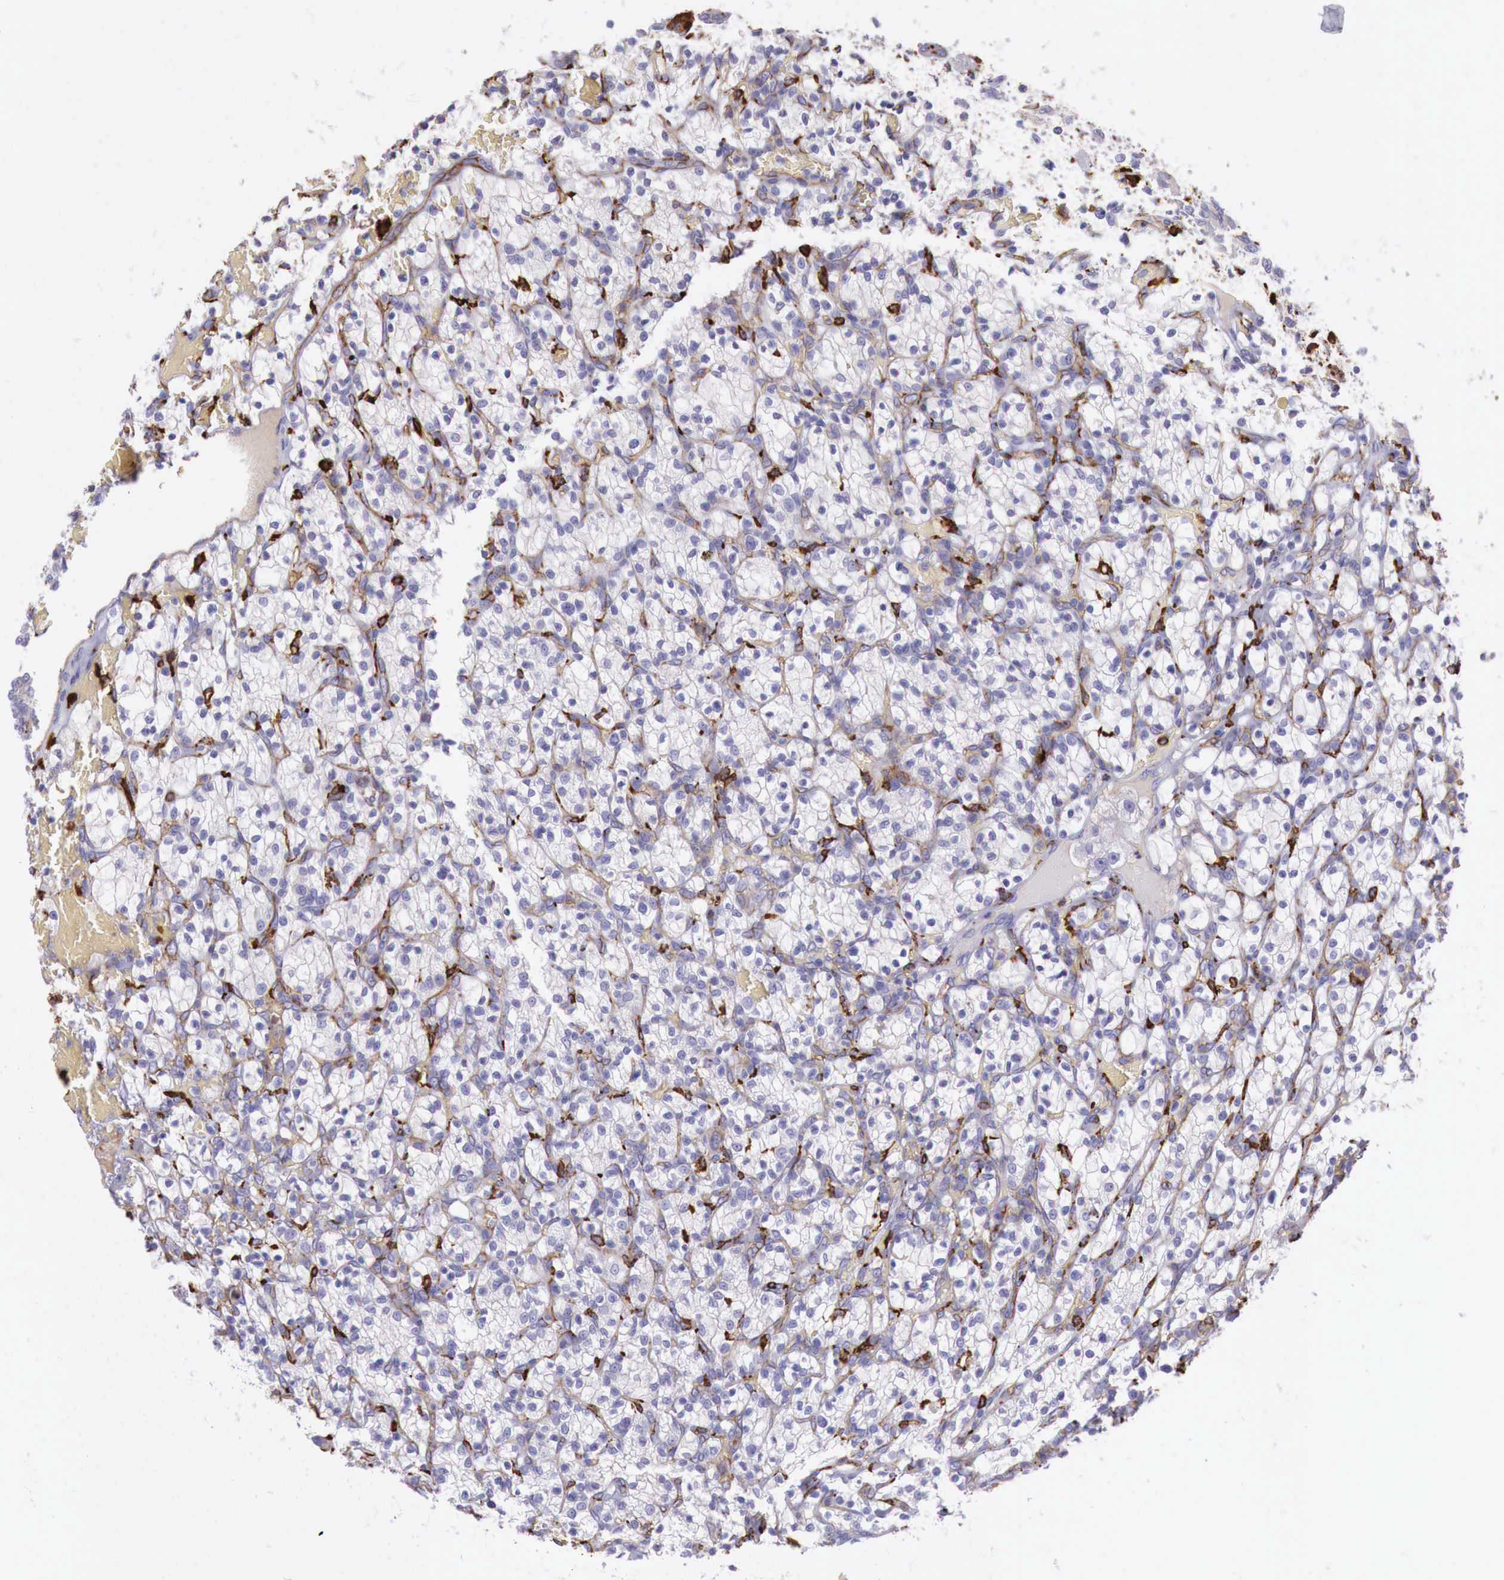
{"staining": {"intensity": "negative", "quantity": "none", "location": "none"}, "tissue": "renal cancer", "cell_type": "Tumor cells", "image_type": "cancer", "snomed": [{"axis": "morphology", "description": "Adenocarcinoma, NOS"}, {"axis": "topography", "description": "Kidney"}], "caption": "Histopathology image shows no significant protein positivity in tumor cells of renal cancer.", "gene": "MSR1", "patient": {"sex": "female", "age": 83}}